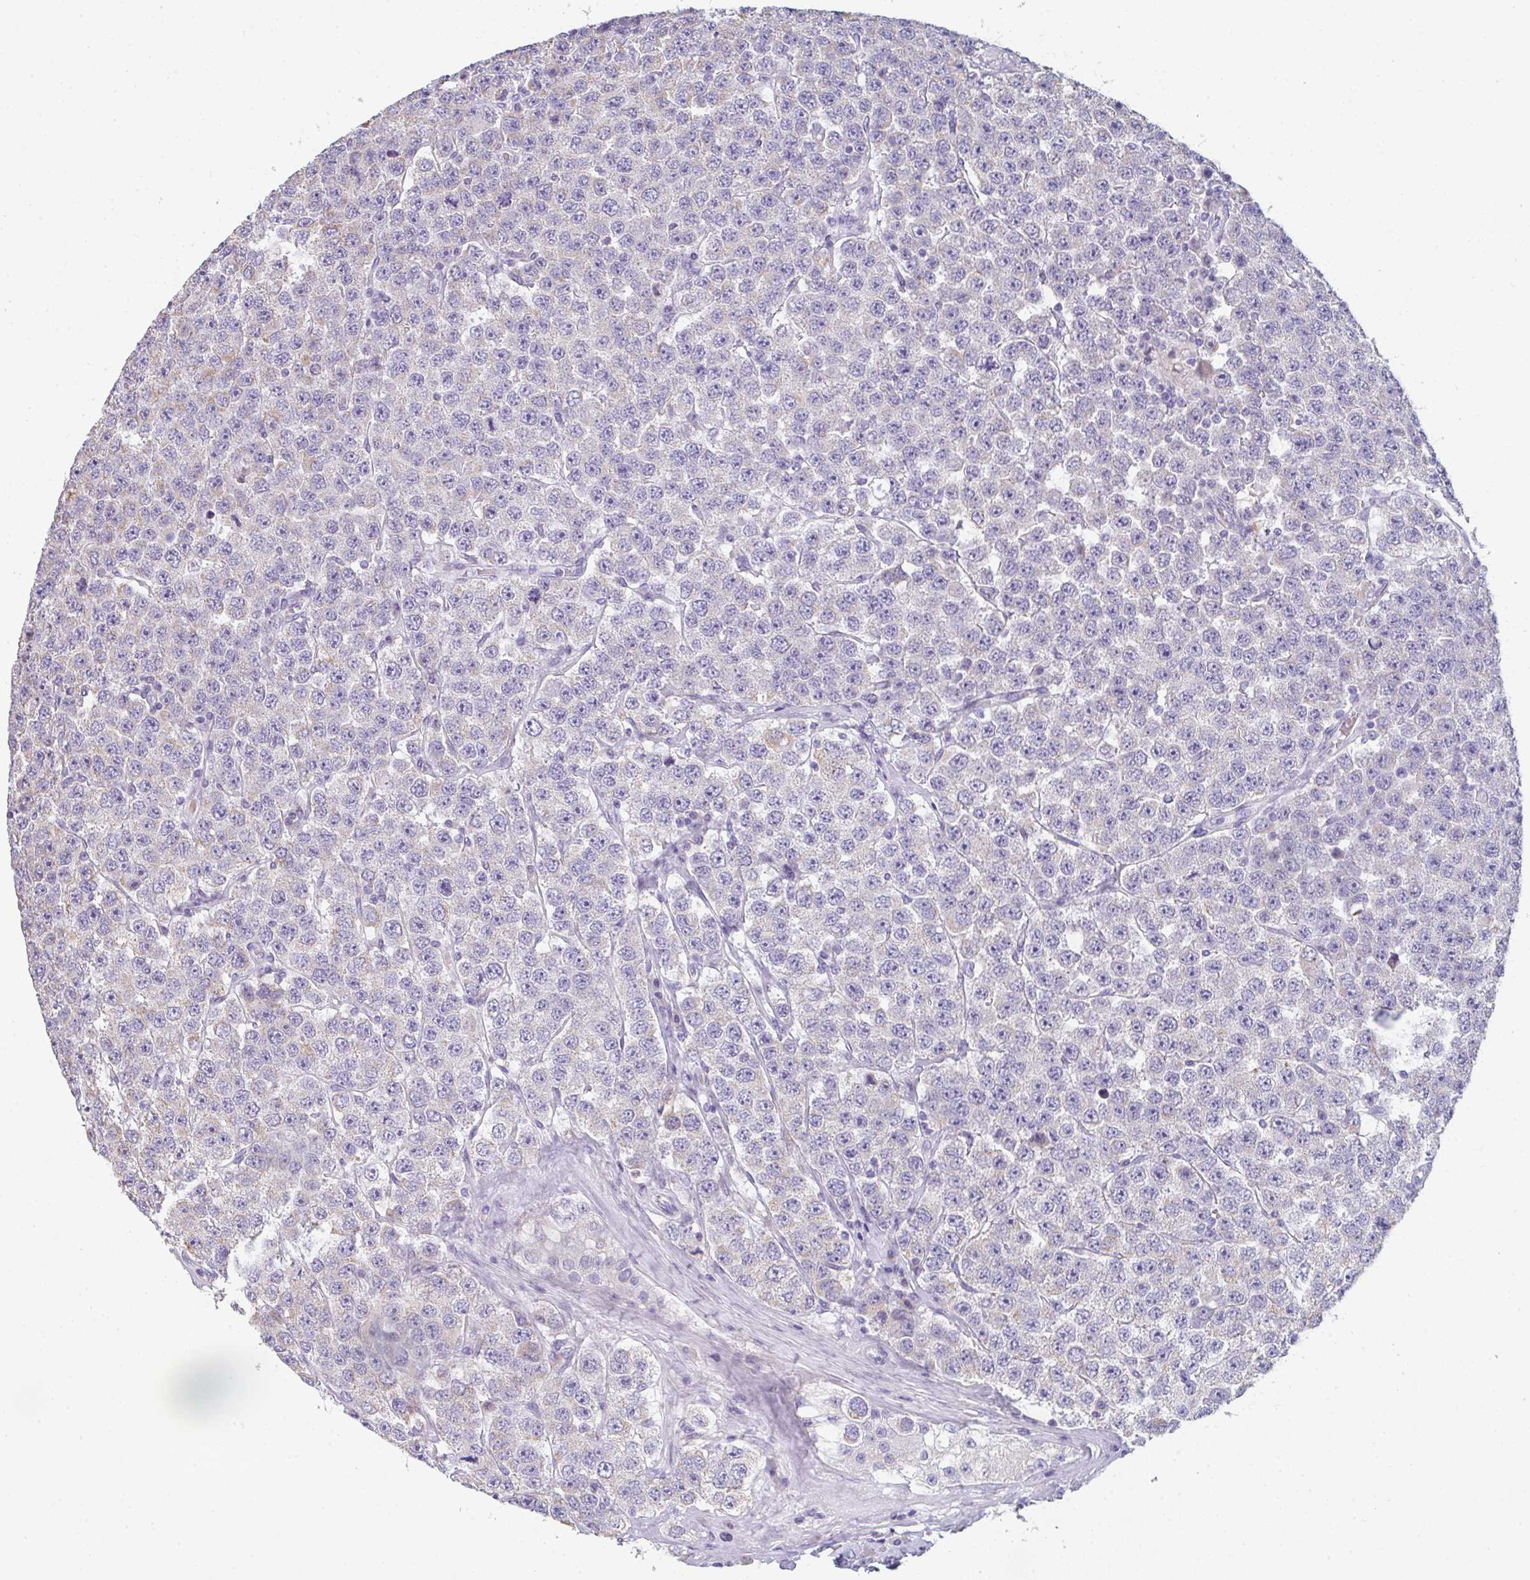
{"staining": {"intensity": "weak", "quantity": "<25%", "location": "cytoplasmic/membranous"}, "tissue": "testis cancer", "cell_type": "Tumor cells", "image_type": "cancer", "snomed": [{"axis": "morphology", "description": "Seminoma, NOS"}, {"axis": "topography", "description": "Testis"}], "caption": "Immunohistochemical staining of testis seminoma reveals no significant positivity in tumor cells. Brightfield microscopy of immunohistochemistry (IHC) stained with DAB (3,3'-diaminobenzidine) (brown) and hematoxylin (blue), captured at high magnification.", "gene": "CACNA1S", "patient": {"sex": "male", "age": 28}}